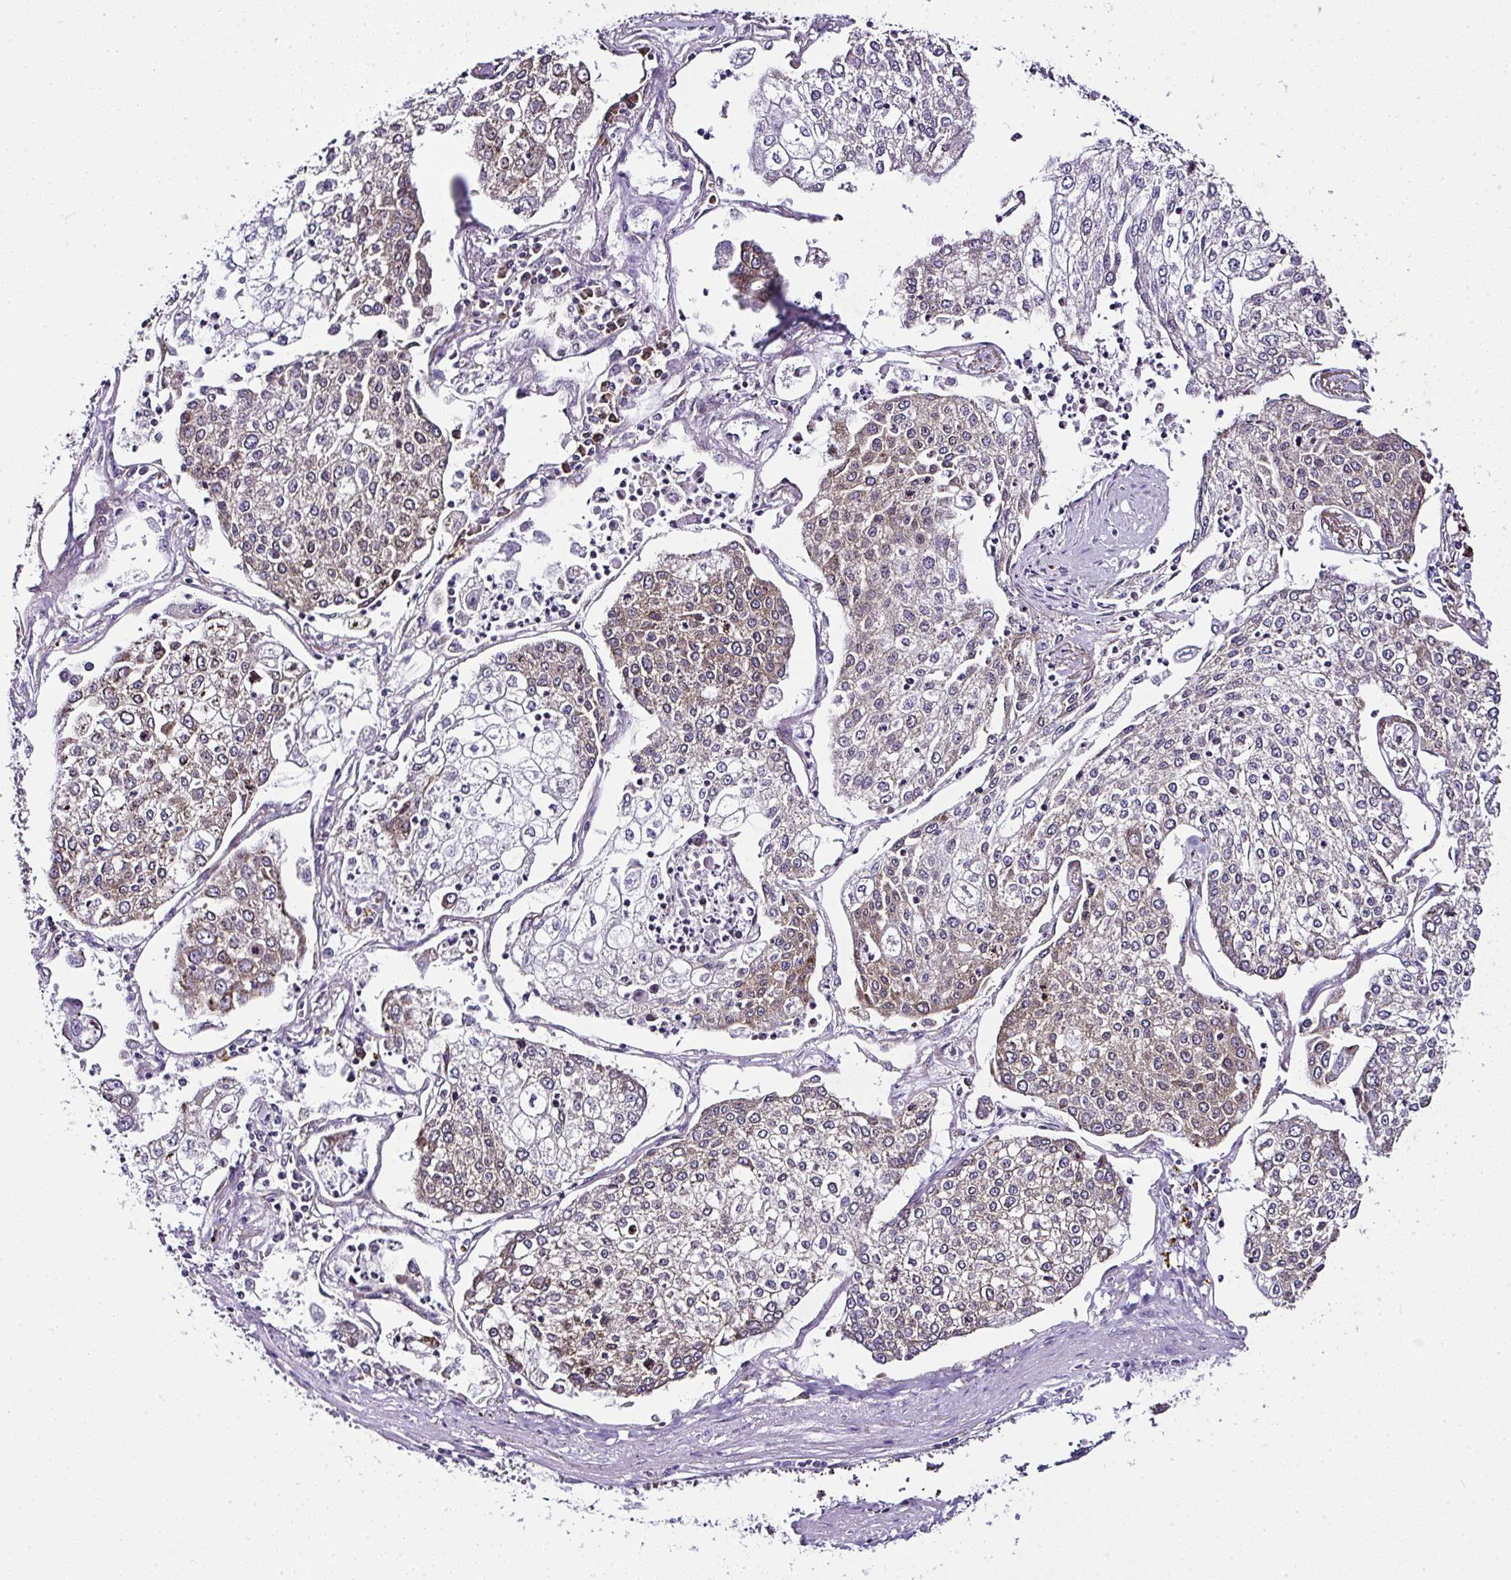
{"staining": {"intensity": "weak", "quantity": "25%-75%", "location": "cytoplasmic/membranous"}, "tissue": "lung cancer", "cell_type": "Tumor cells", "image_type": "cancer", "snomed": [{"axis": "morphology", "description": "Squamous cell carcinoma, NOS"}, {"axis": "topography", "description": "Lung"}], "caption": "High-power microscopy captured an IHC micrograph of squamous cell carcinoma (lung), revealing weak cytoplasmic/membranous expression in approximately 25%-75% of tumor cells.", "gene": "RPS7", "patient": {"sex": "male", "age": 74}}